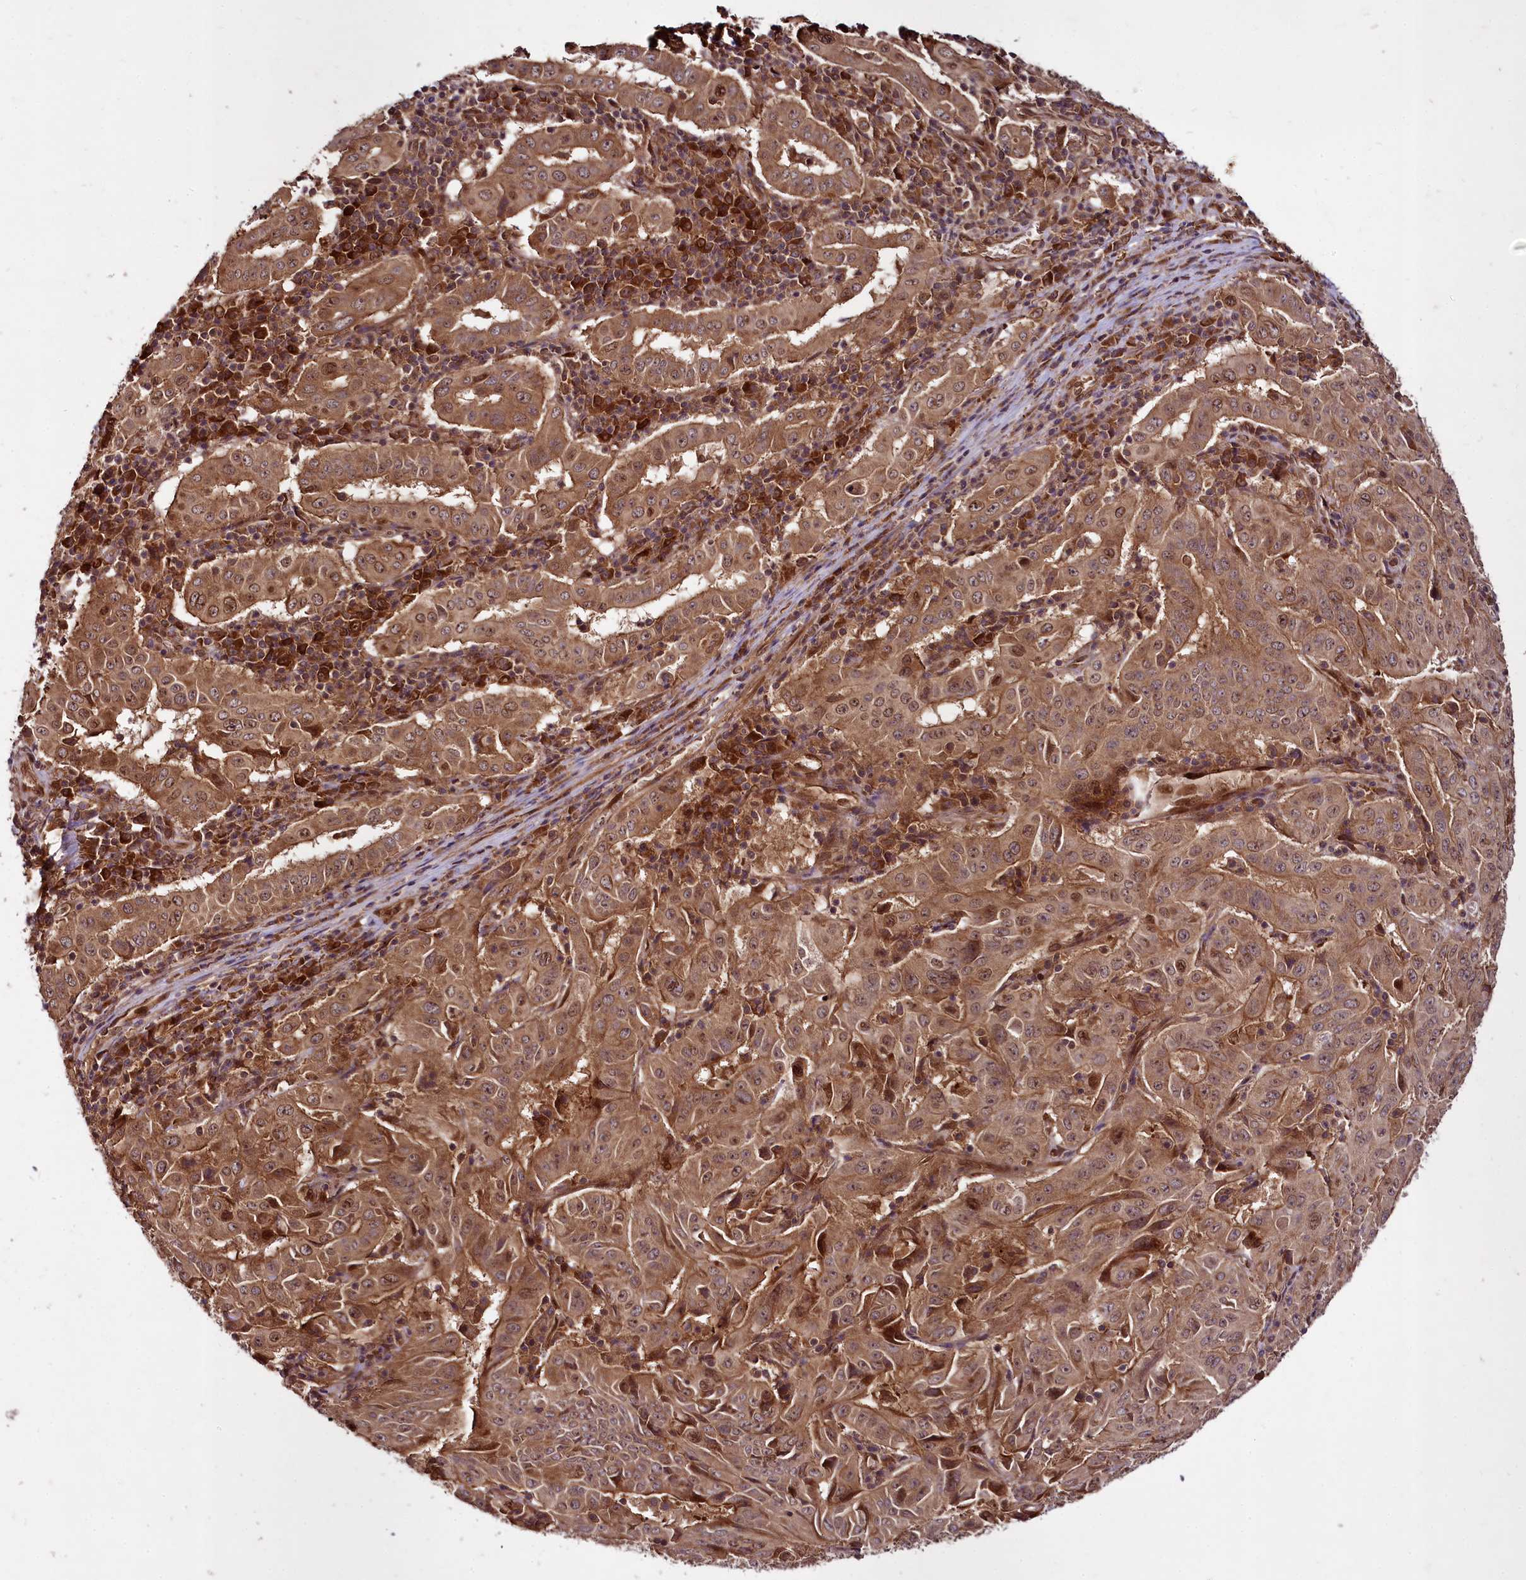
{"staining": {"intensity": "moderate", "quantity": ">75%", "location": "cytoplasmic/membranous"}, "tissue": "pancreatic cancer", "cell_type": "Tumor cells", "image_type": "cancer", "snomed": [{"axis": "morphology", "description": "Adenocarcinoma, NOS"}, {"axis": "topography", "description": "Pancreas"}], "caption": "Moderate cytoplasmic/membranous protein expression is present in about >75% of tumor cells in pancreatic adenocarcinoma.", "gene": "DCP1B", "patient": {"sex": "male", "age": 63}}